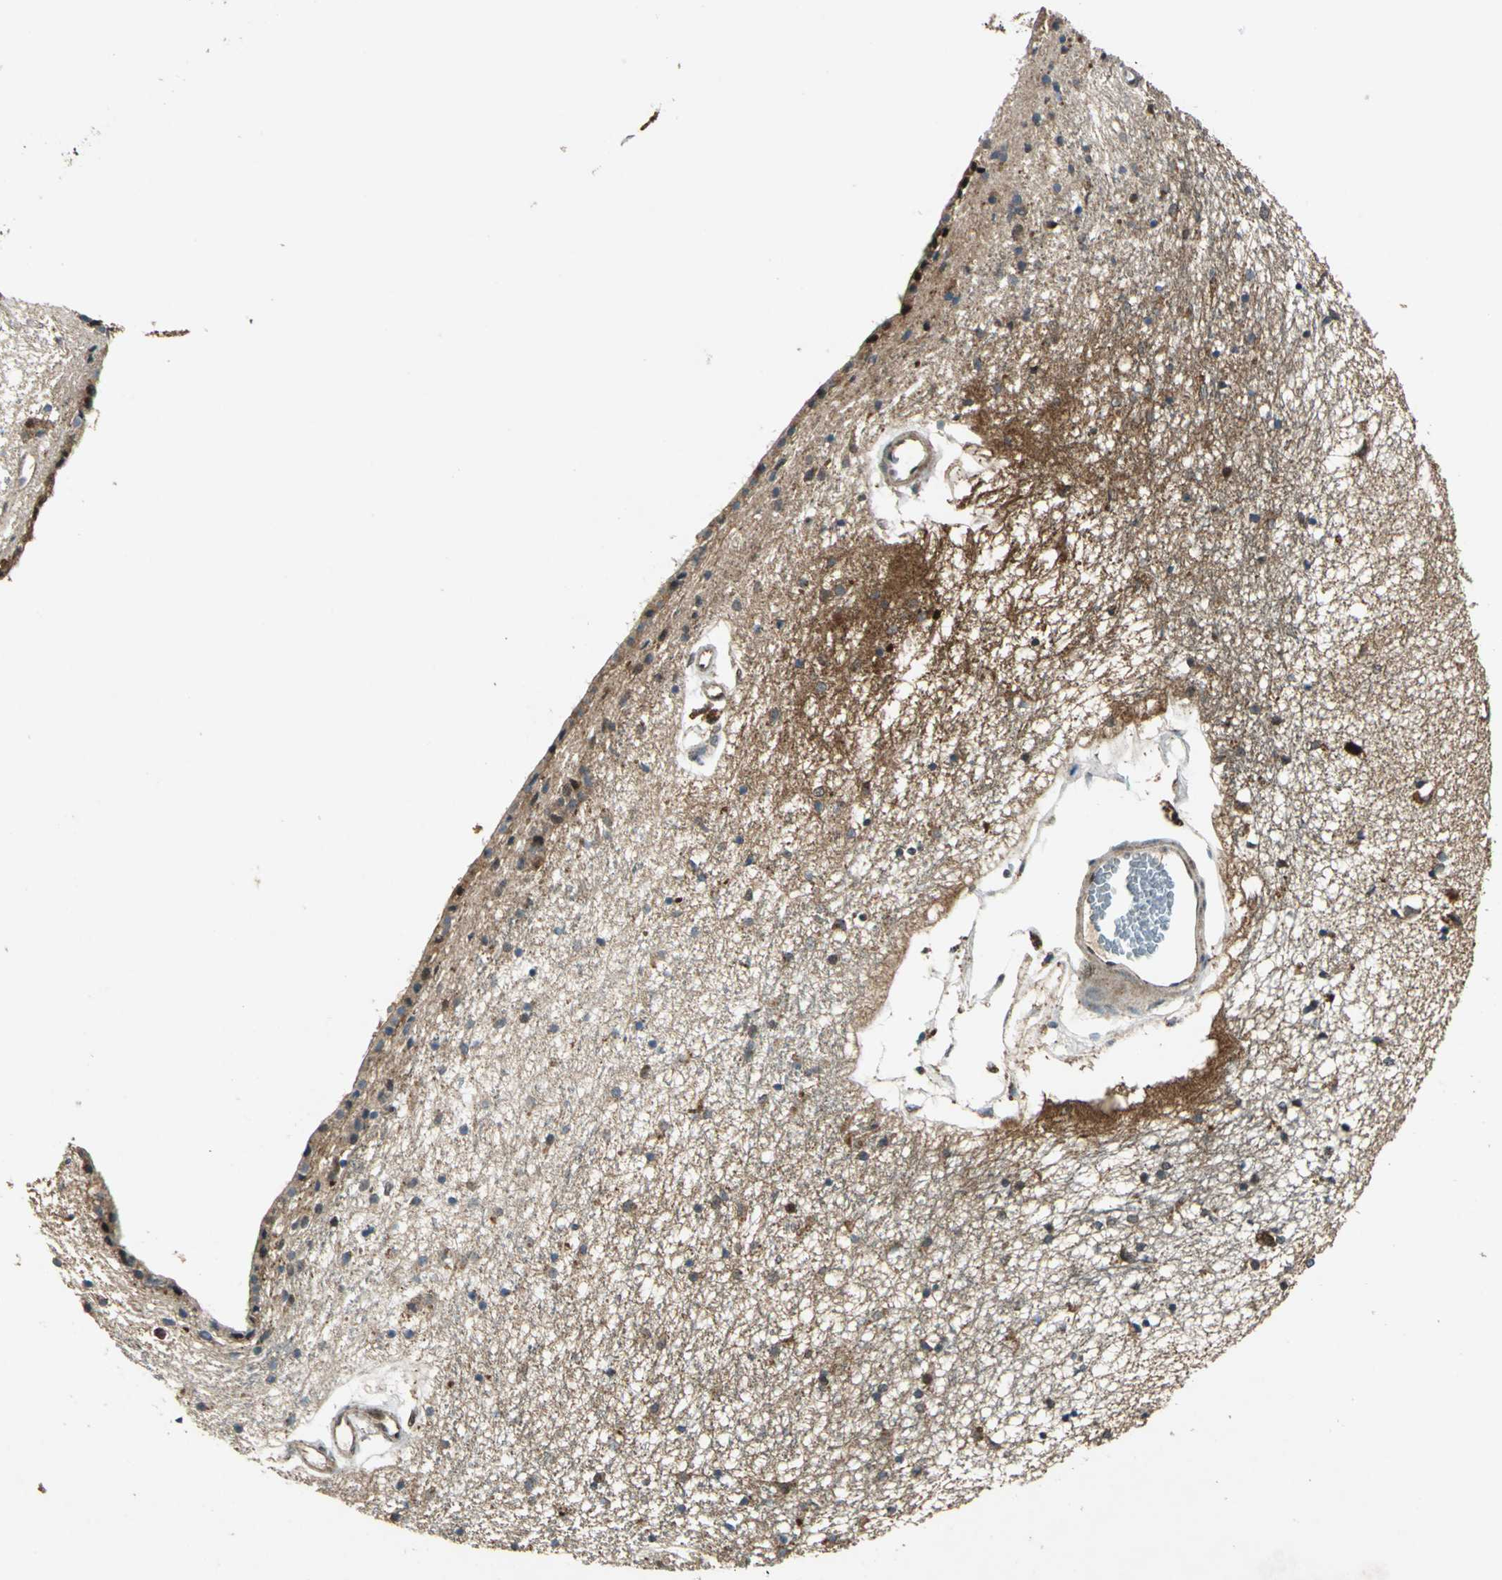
{"staining": {"intensity": "moderate", "quantity": "25%-75%", "location": "nuclear"}, "tissue": "caudate", "cell_type": "Glial cells", "image_type": "normal", "snomed": [{"axis": "morphology", "description": "Normal tissue, NOS"}, {"axis": "topography", "description": "Lateral ventricle wall"}], "caption": "This photomicrograph exhibits unremarkable caudate stained with immunohistochemistry (IHC) to label a protein in brown. The nuclear of glial cells show moderate positivity for the protein. Nuclei are counter-stained blue.", "gene": "AHSA1", "patient": {"sex": "female", "age": 54}}